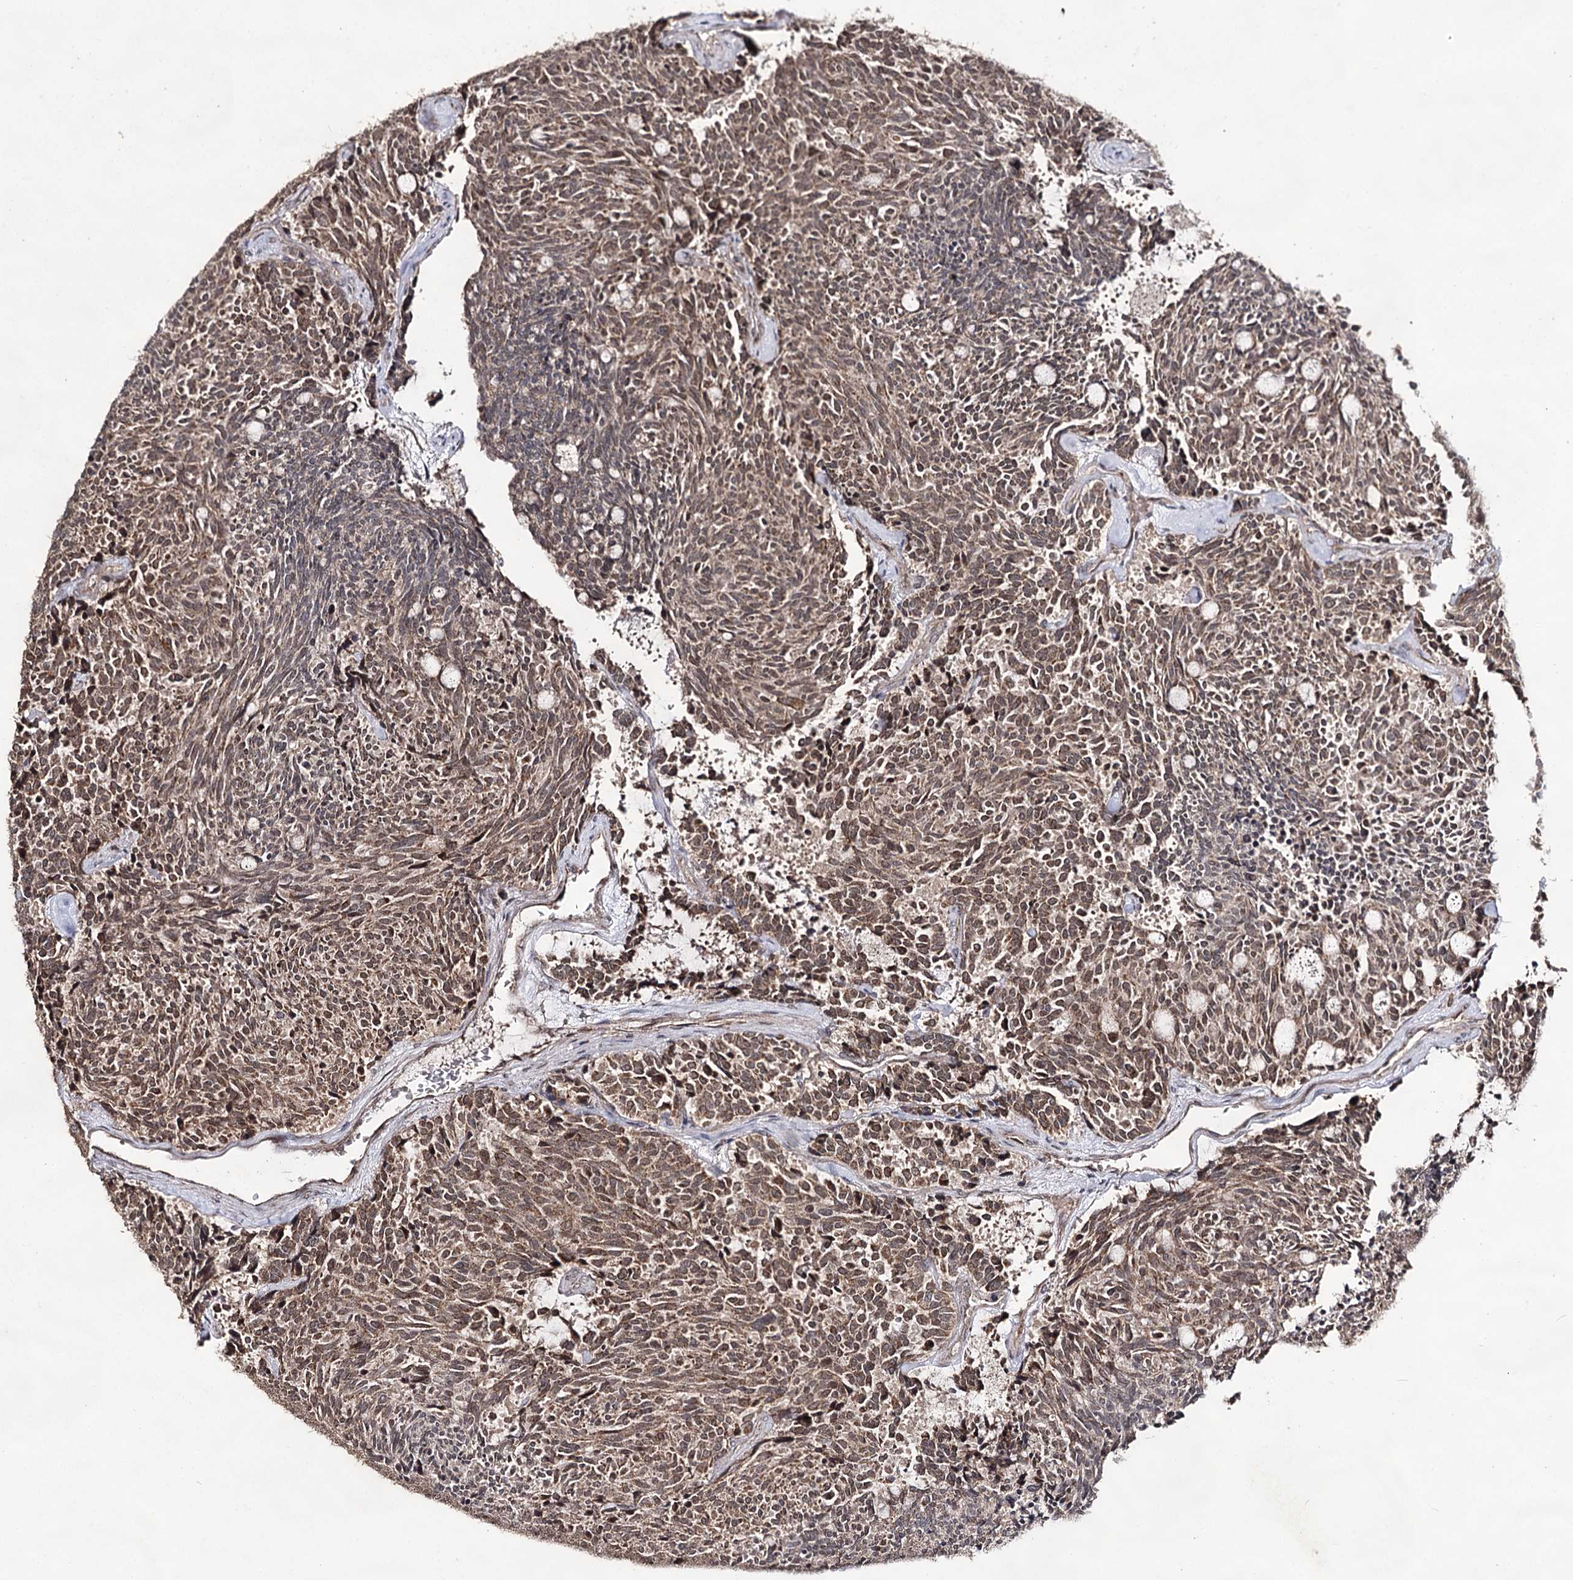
{"staining": {"intensity": "moderate", "quantity": ">75%", "location": "cytoplasmic/membranous,nuclear"}, "tissue": "carcinoid", "cell_type": "Tumor cells", "image_type": "cancer", "snomed": [{"axis": "morphology", "description": "Carcinoid, malignant, NOS"}, {"axis": "topography", "description": "Pancreas"}], "caption": "This micrograph demonstrates IHC staining of human malignant carcinoid, with medium moderate cytoplasmic/membranous and nuclear staining in about >75% of tumor cells.", "gene": "ACTR6", "patient": {"sex": "female", "age": 54}}